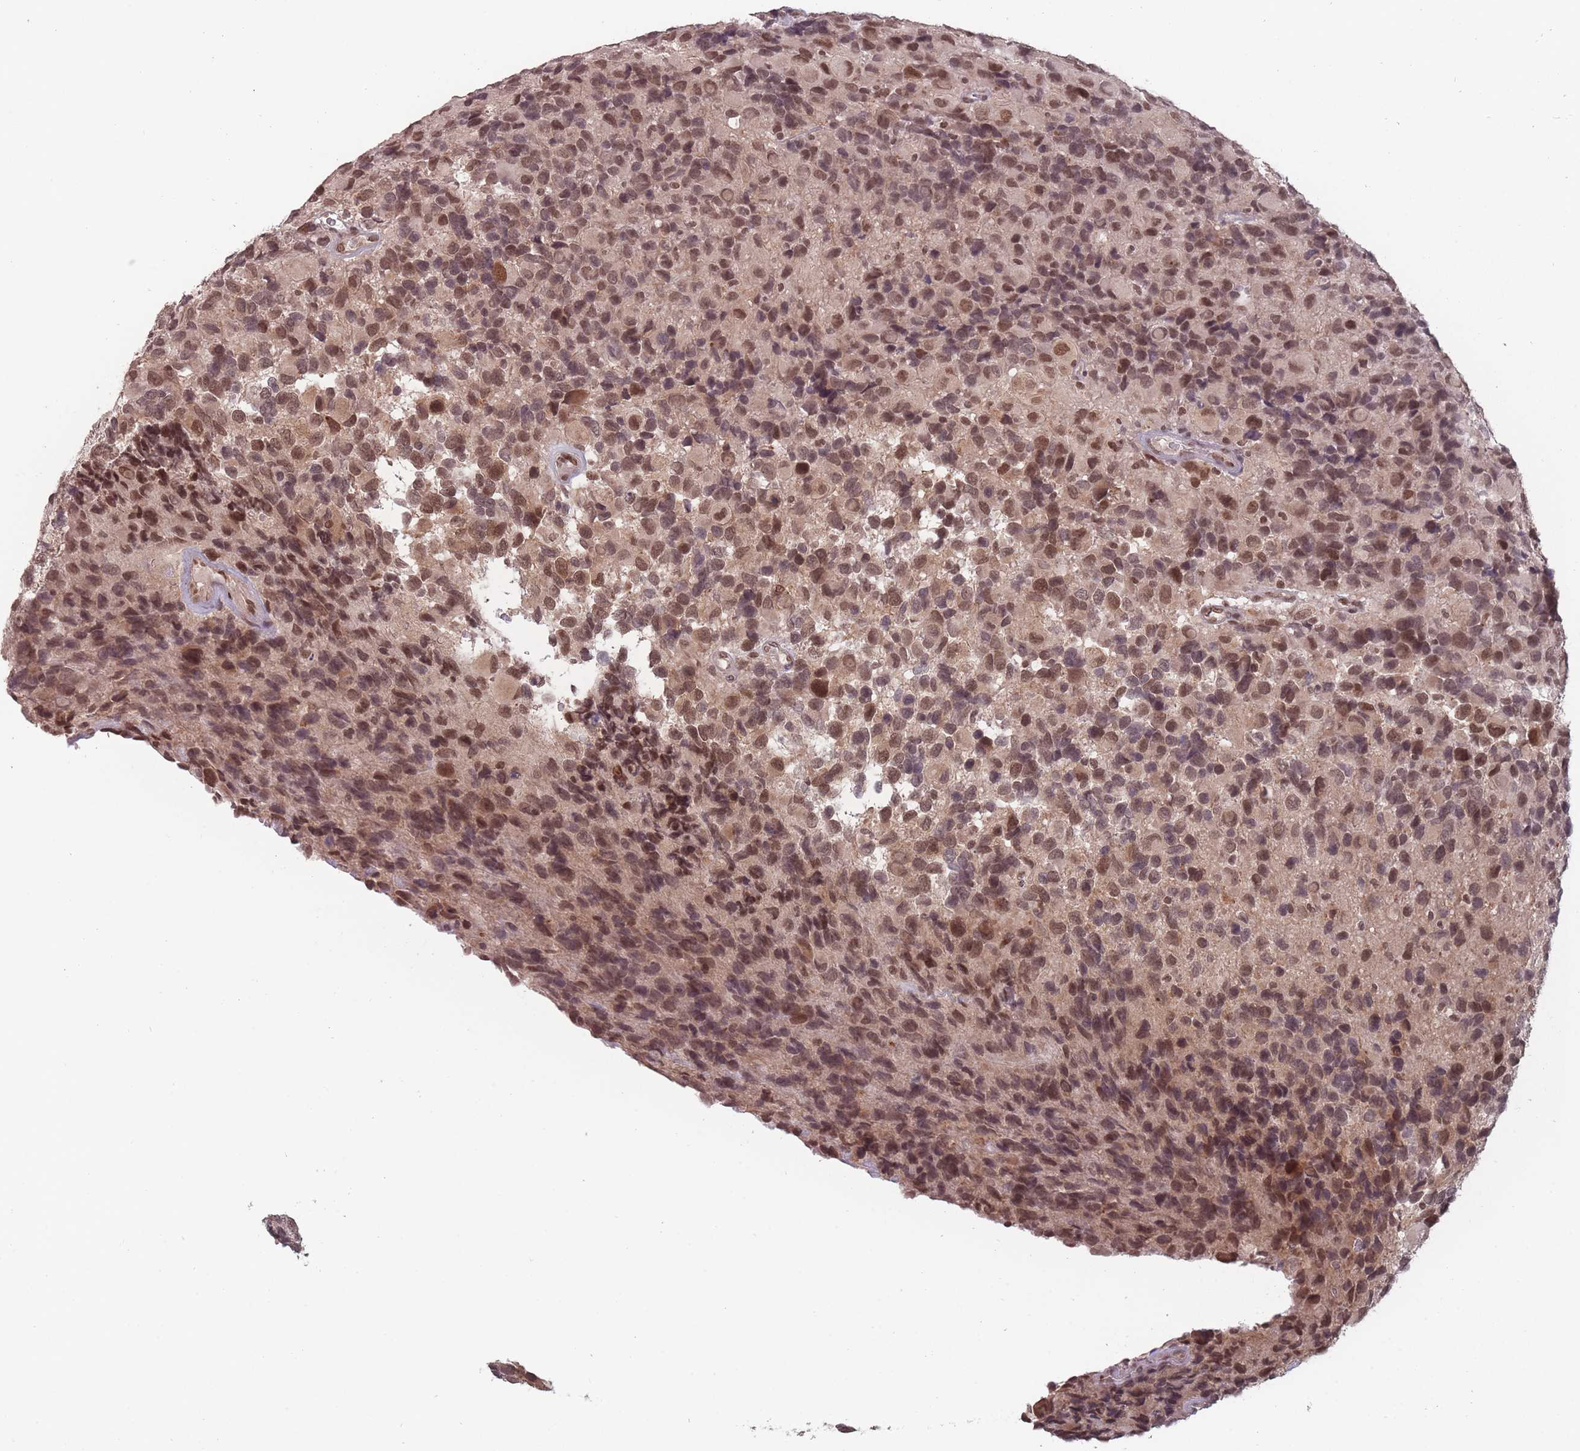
{"staining": {"intensity": "moderate", "quantity": ">75%", "location": "cytoplasmic/membranous,nuclear"}, "tissue": "glioma", "cell_type": "Tumor cells", "image_type": "cancer", "snomed": [{"axis": "morphology", "description": "Glioma, malignant, High grade"}, {"axis": "topography", "description": "Brain"}], "caption": "IHC micrograph of neoplastic tissue: high-grade glioma (malignant) stained using IHC reveals medium levels of moderate protein expression localized specifically in the cytoplasmic/membranous and nuclear of tumor cells, appearing as a cytoplasmic/membranous and nuclear brown color.", "gene": "TMED3", "patient": {"sex": "male", "age": 77}}